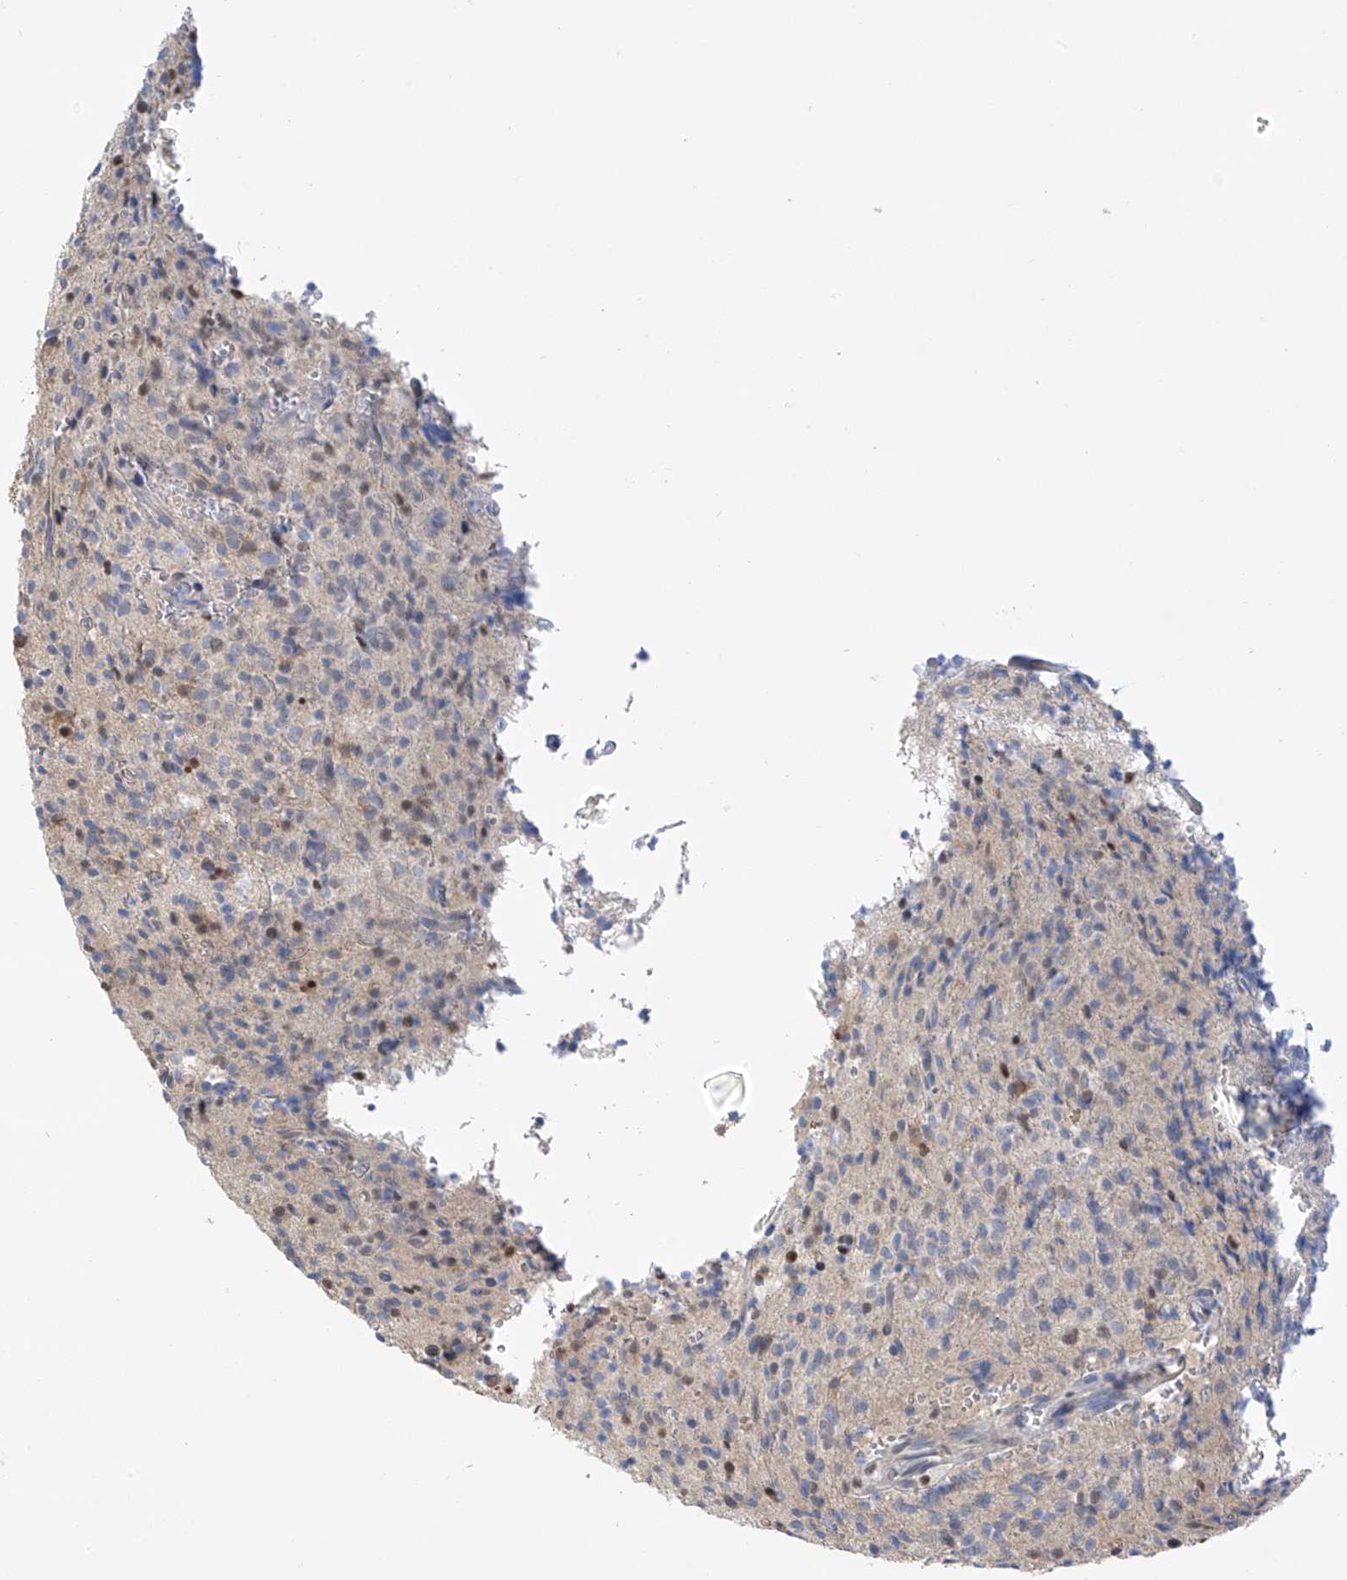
{"staining": {"intensity": "negative", "quantity": "none", "location": "none"}, "tissue": "glioma", "cell_type": "Tumor cells", "image_type": "cancer", "snomed": [{"axis": "morphology", "description": "Glioma, malignant, High grade"}, {"axis": "topography", "description": "Brain"}], "caption": "The photomicrograph demonstrates no significant positivity in tumor cells of malignant high-grade glioma.", "gene": "PMM1", "patient": {"sex": "male", "age": 34}}